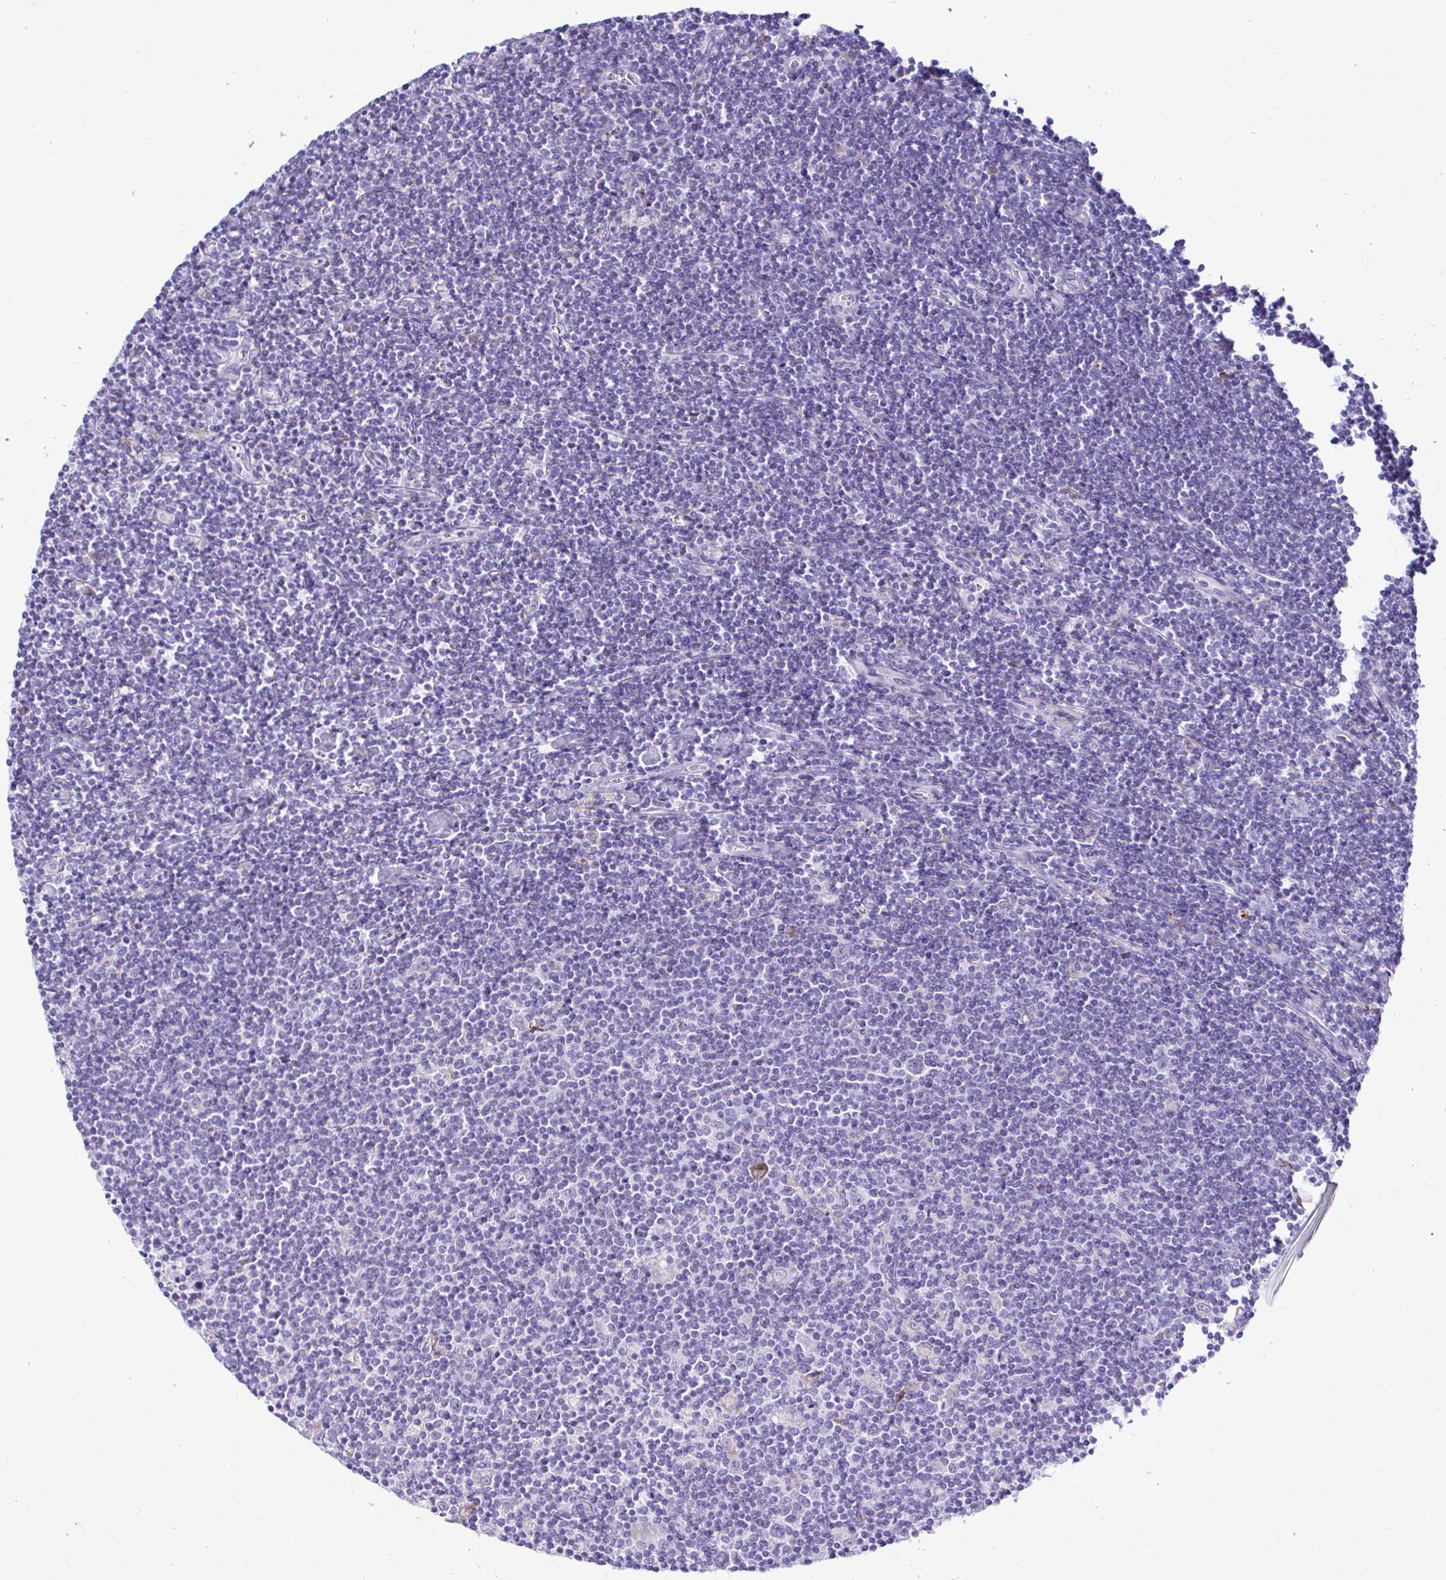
{"staining": {"intensity": "negative", "quantity": "none", "location": "none"}, "tissue": "lymphoma", "cell_type": "Tumor cells", "image_type": "cancer", "snomed": [{"axis": "morphology", "description": "Hodgkin's disease, NOS"}, {"axis": "topography", "description": "Lymph node"}], "caption": "Human Hodgkin's disease stained for a protein using immunohistochemistry (IHC) shows no expression in tumor cells.", "gene": "NBPF3", "patient": {"sex": "male", "age": 40}}